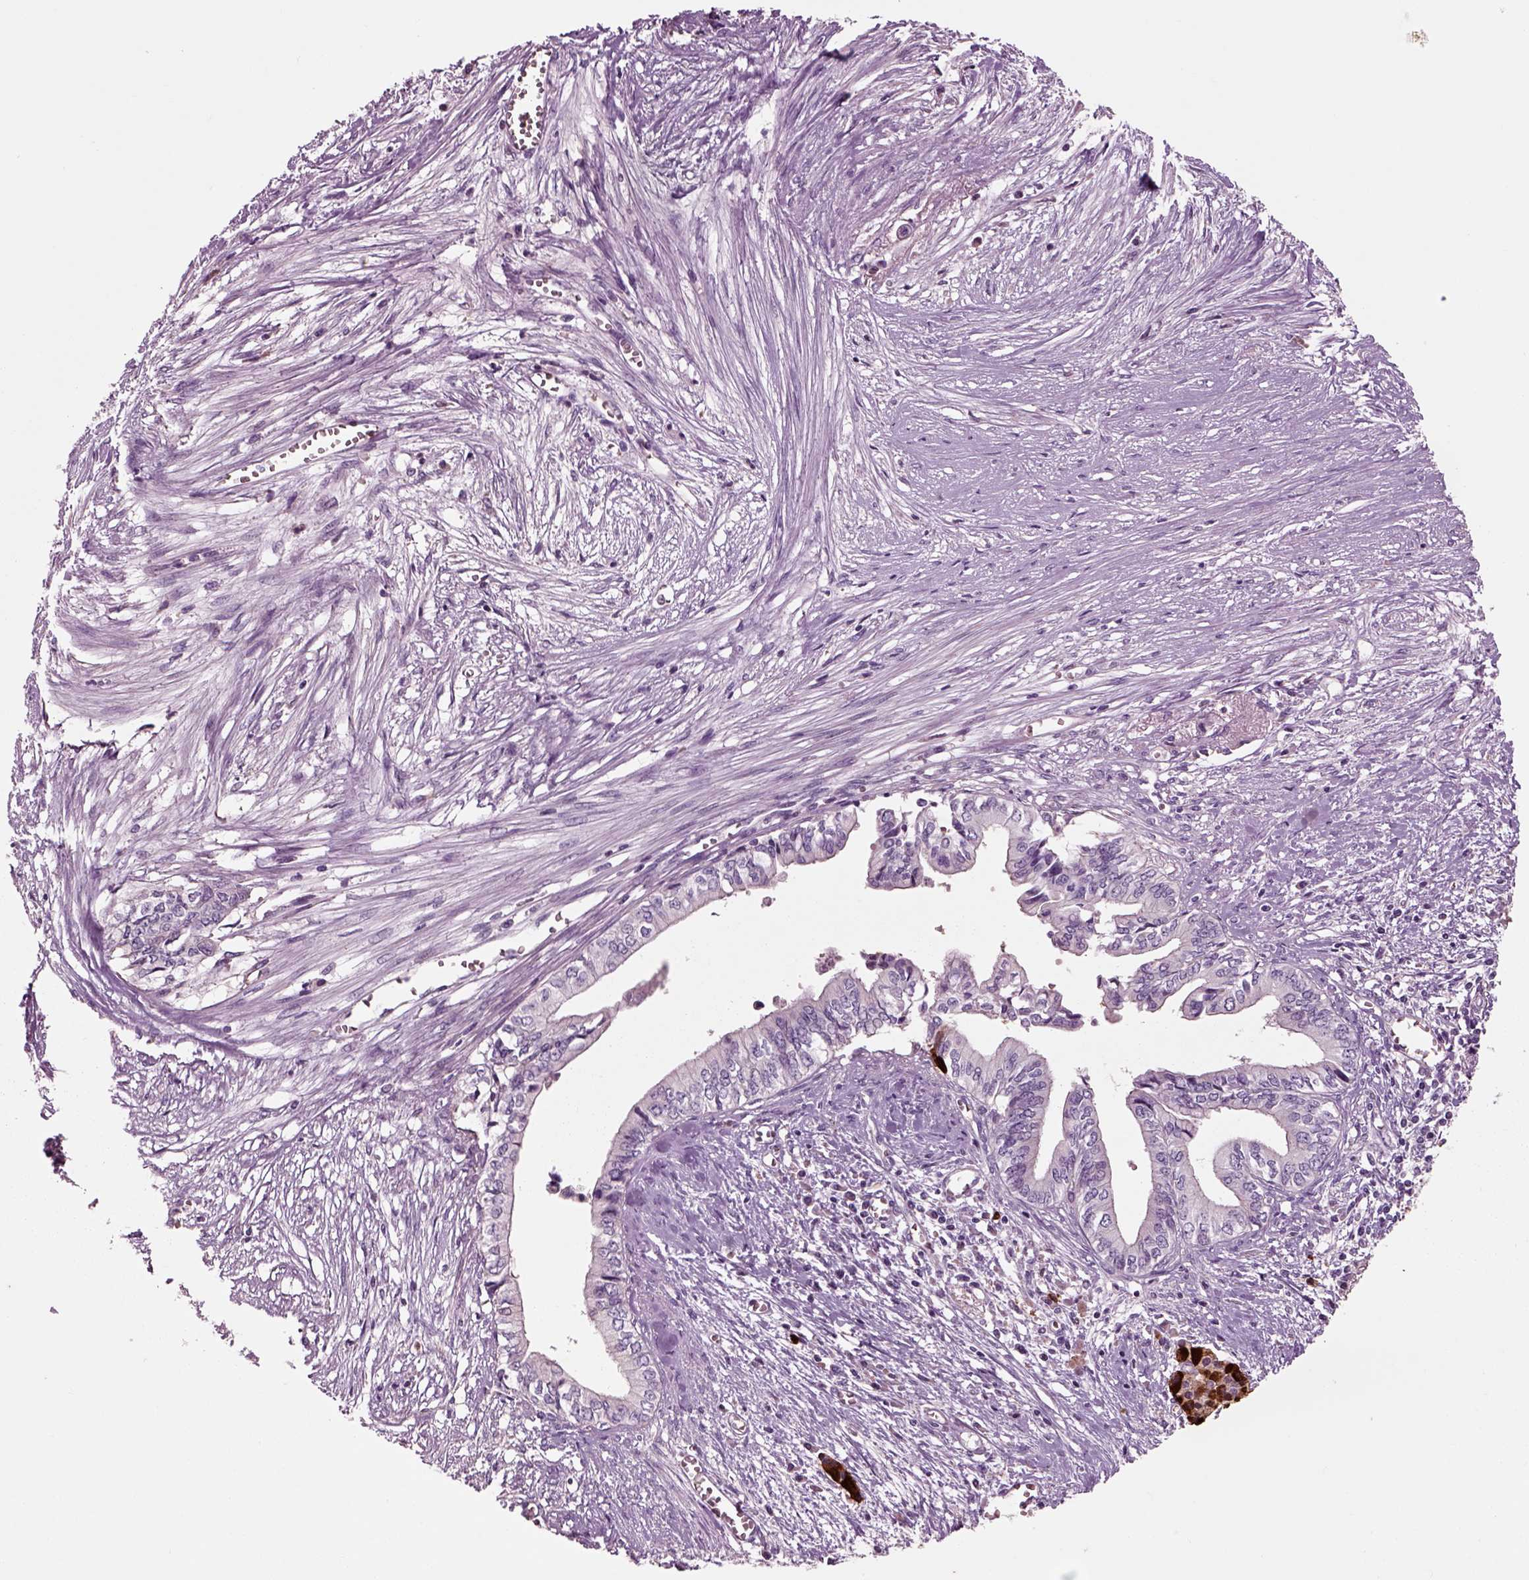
{"staining": {"intensity": "negative", "quantity": "none", "location": "none"}, "tissue": "pancreatic cancer", "cell_type": "Tumor cells", "image_type": "cancer", "snomed": [{"axis": "morphology", "description": "Adenocarcinoma, NOS"}, {"axis": "topography", "description": "Pancreas"}], "caption": "Tumor cells show no significant expression in pancreatic cancer.", "gene": "CHGB", "patient": {"sex": "female", "age": 61}}